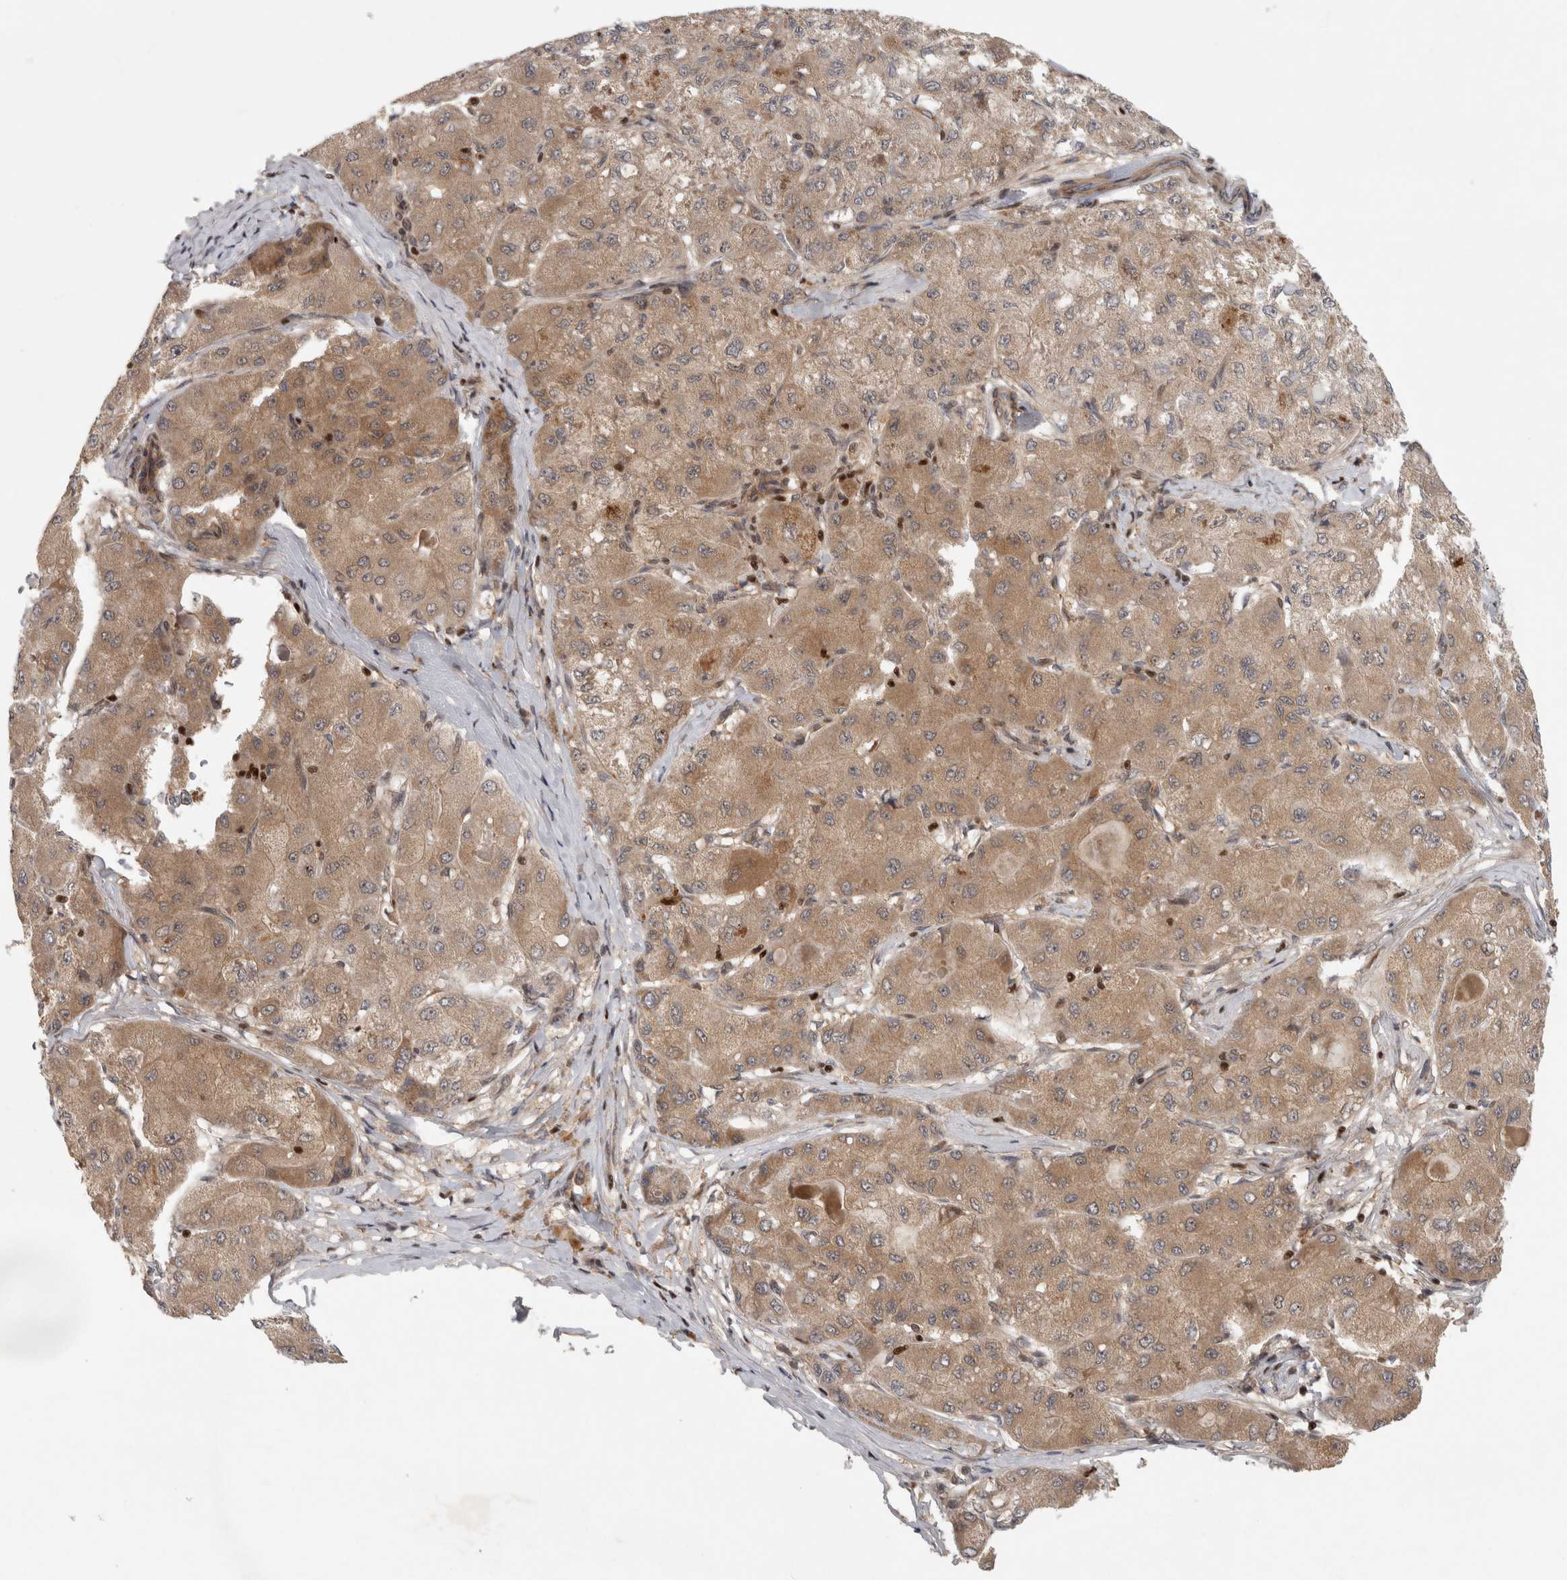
{"staining": {"intensity": "moderate", "quantity": ">75%", "location": "cytoplasmic/membranous"}, "tissue": "liver cancer", "cell_type": "Tumor cells", "image_type": "cancer", "snomed": [{"axis": "morphology", "description": "Carcinoma, Hepatocellular, NOS"}, {"axis": "topography", "description": "Liver"}], "caption": "Approximately >75% of tumor cells in liver cancer show moderate cytoplasmic/membranous protein expression as visualized by brown immunohistochemical staining.", "gene": "KDM8", "patient": {"sex": "male", "age": 80}}